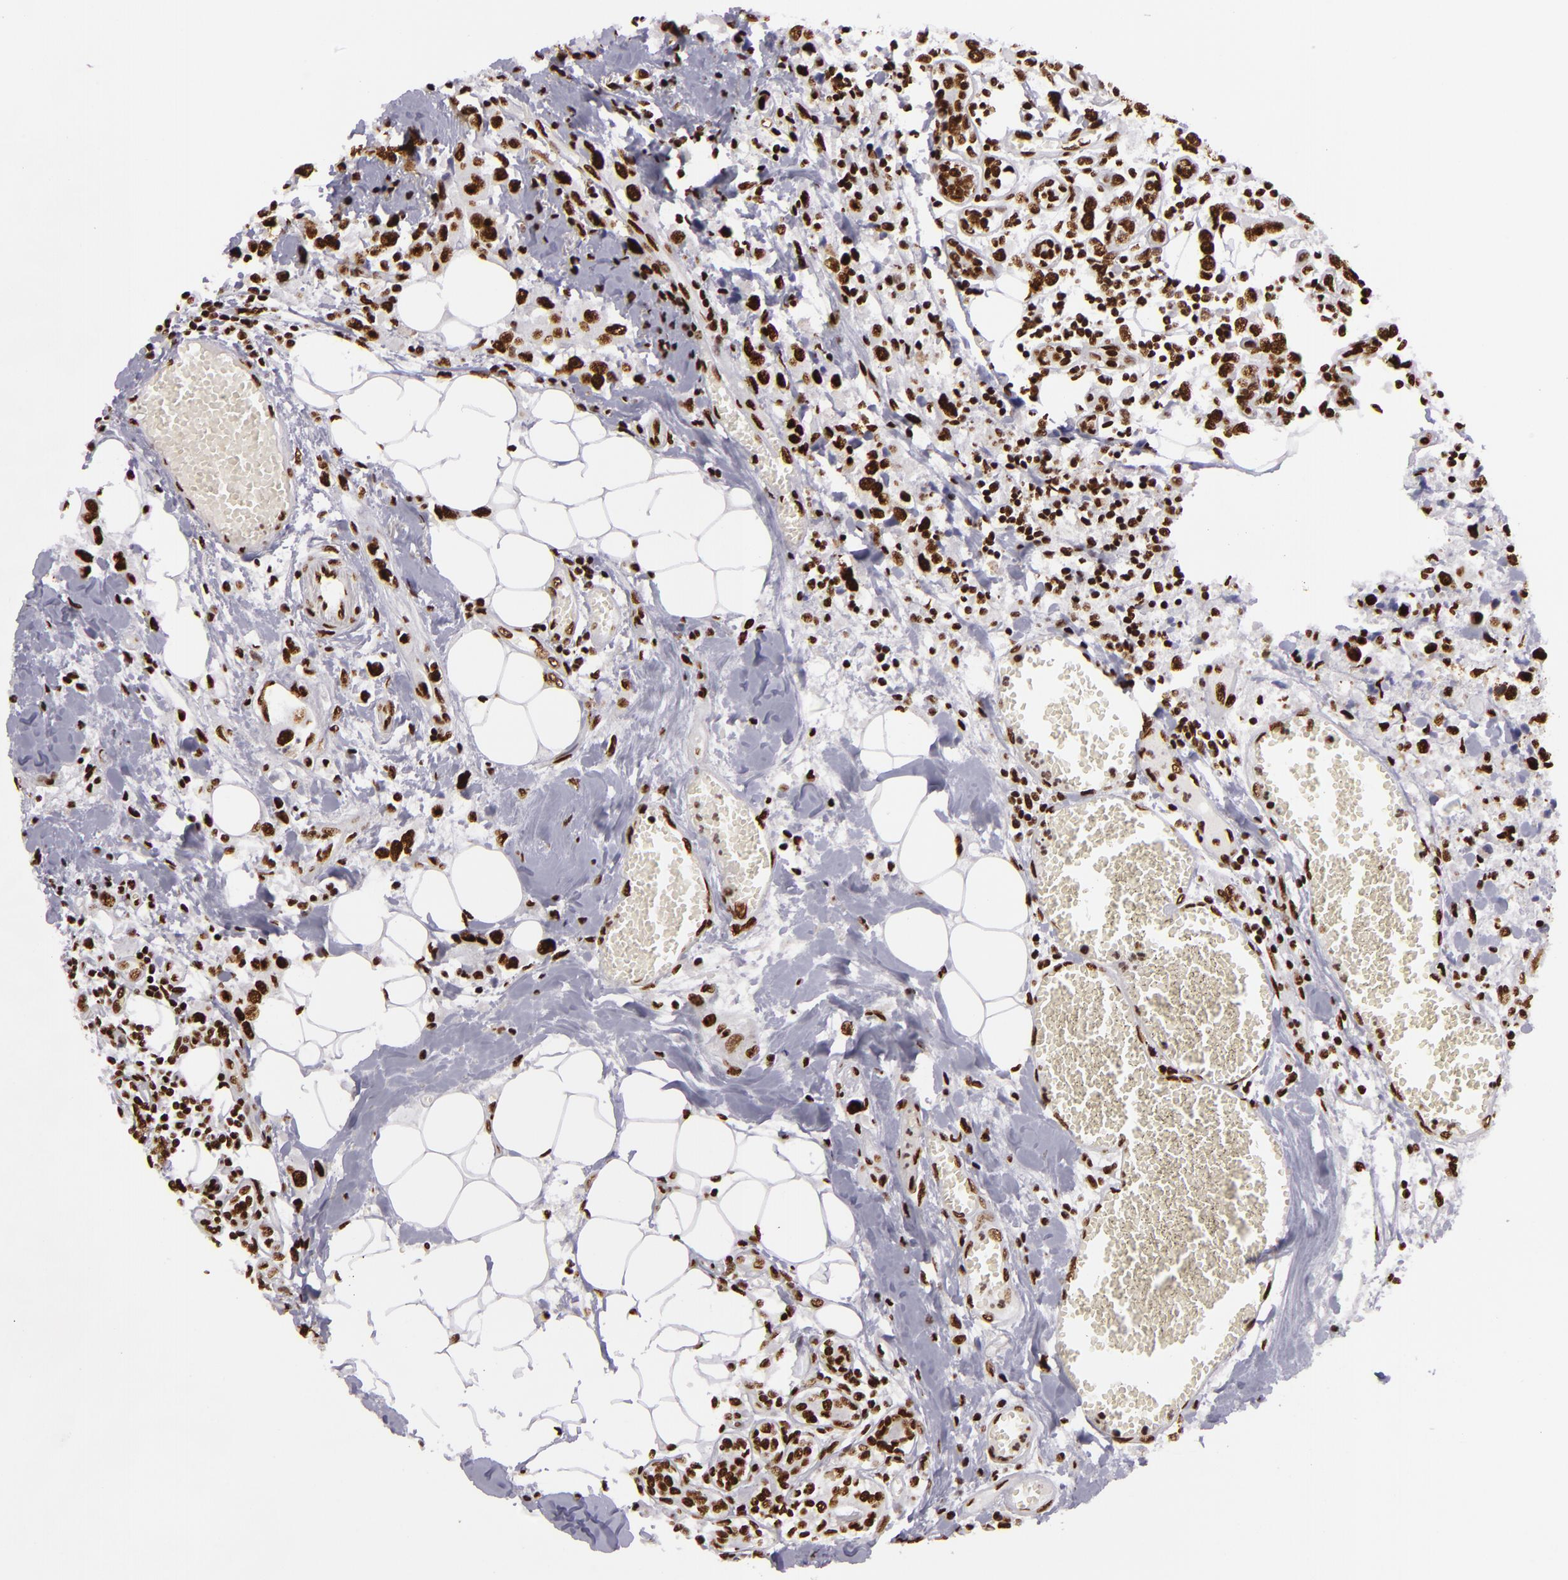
{"staining": {"intensity": "strong", "quantity": ">75%", "location": "nuclear"}, "tissue": "breast cancer", "cell_type": "Tumor cells", "image_type": "cancer", "snomed": [{"axis": "morphology", "description": "Duct carcinoma"}, {"axis": "topography", "description": "Breast"}], "caption": "Immunohistochemical staining of intraductal carcinoma (breast) reveals high levels of strong nuclear staining in about >75% of tumor cells.", "gene": "SAFB", "patient": {"sex": "female", "age": 58}}